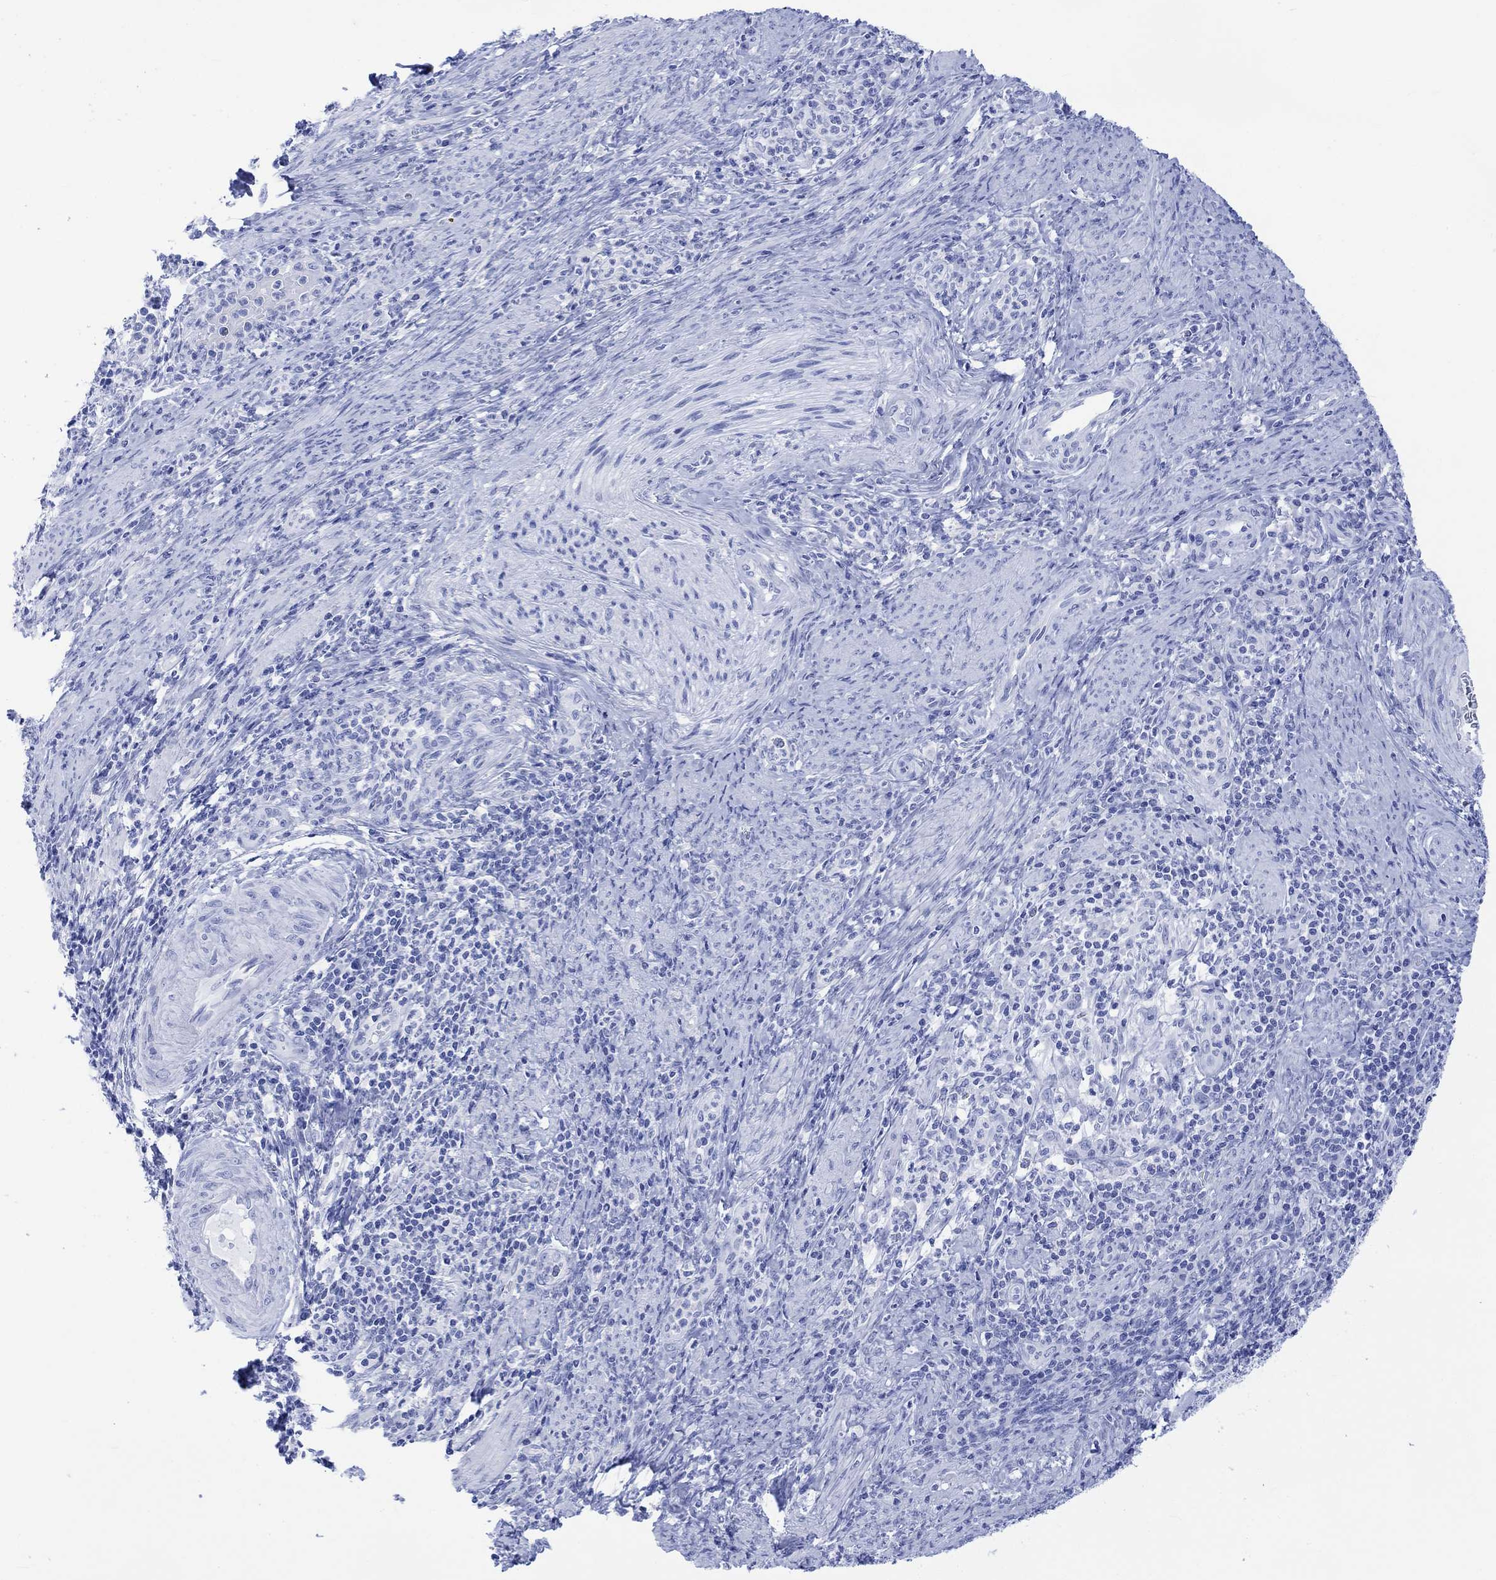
{"staining": {"intensity": "negative", "quantity": "none", "location": "none"}, "tissue": "cervical cancer", "cell_type": "Tumor cells", "image_type": "cancer", "snomed": [{"axis": "morphology", "description": "Squamous cell carcinoma, NOS"}, {"axis": "topography", "description": "Cervix"}], "caption": "This is an immunohistochemistry (IHC) histopathology image of cervical cancer (squamous cell carcinoma). There is no positivity in tumor cells.", "gene": "CELF4", "patient": {"sex": "female", "age": 26}}